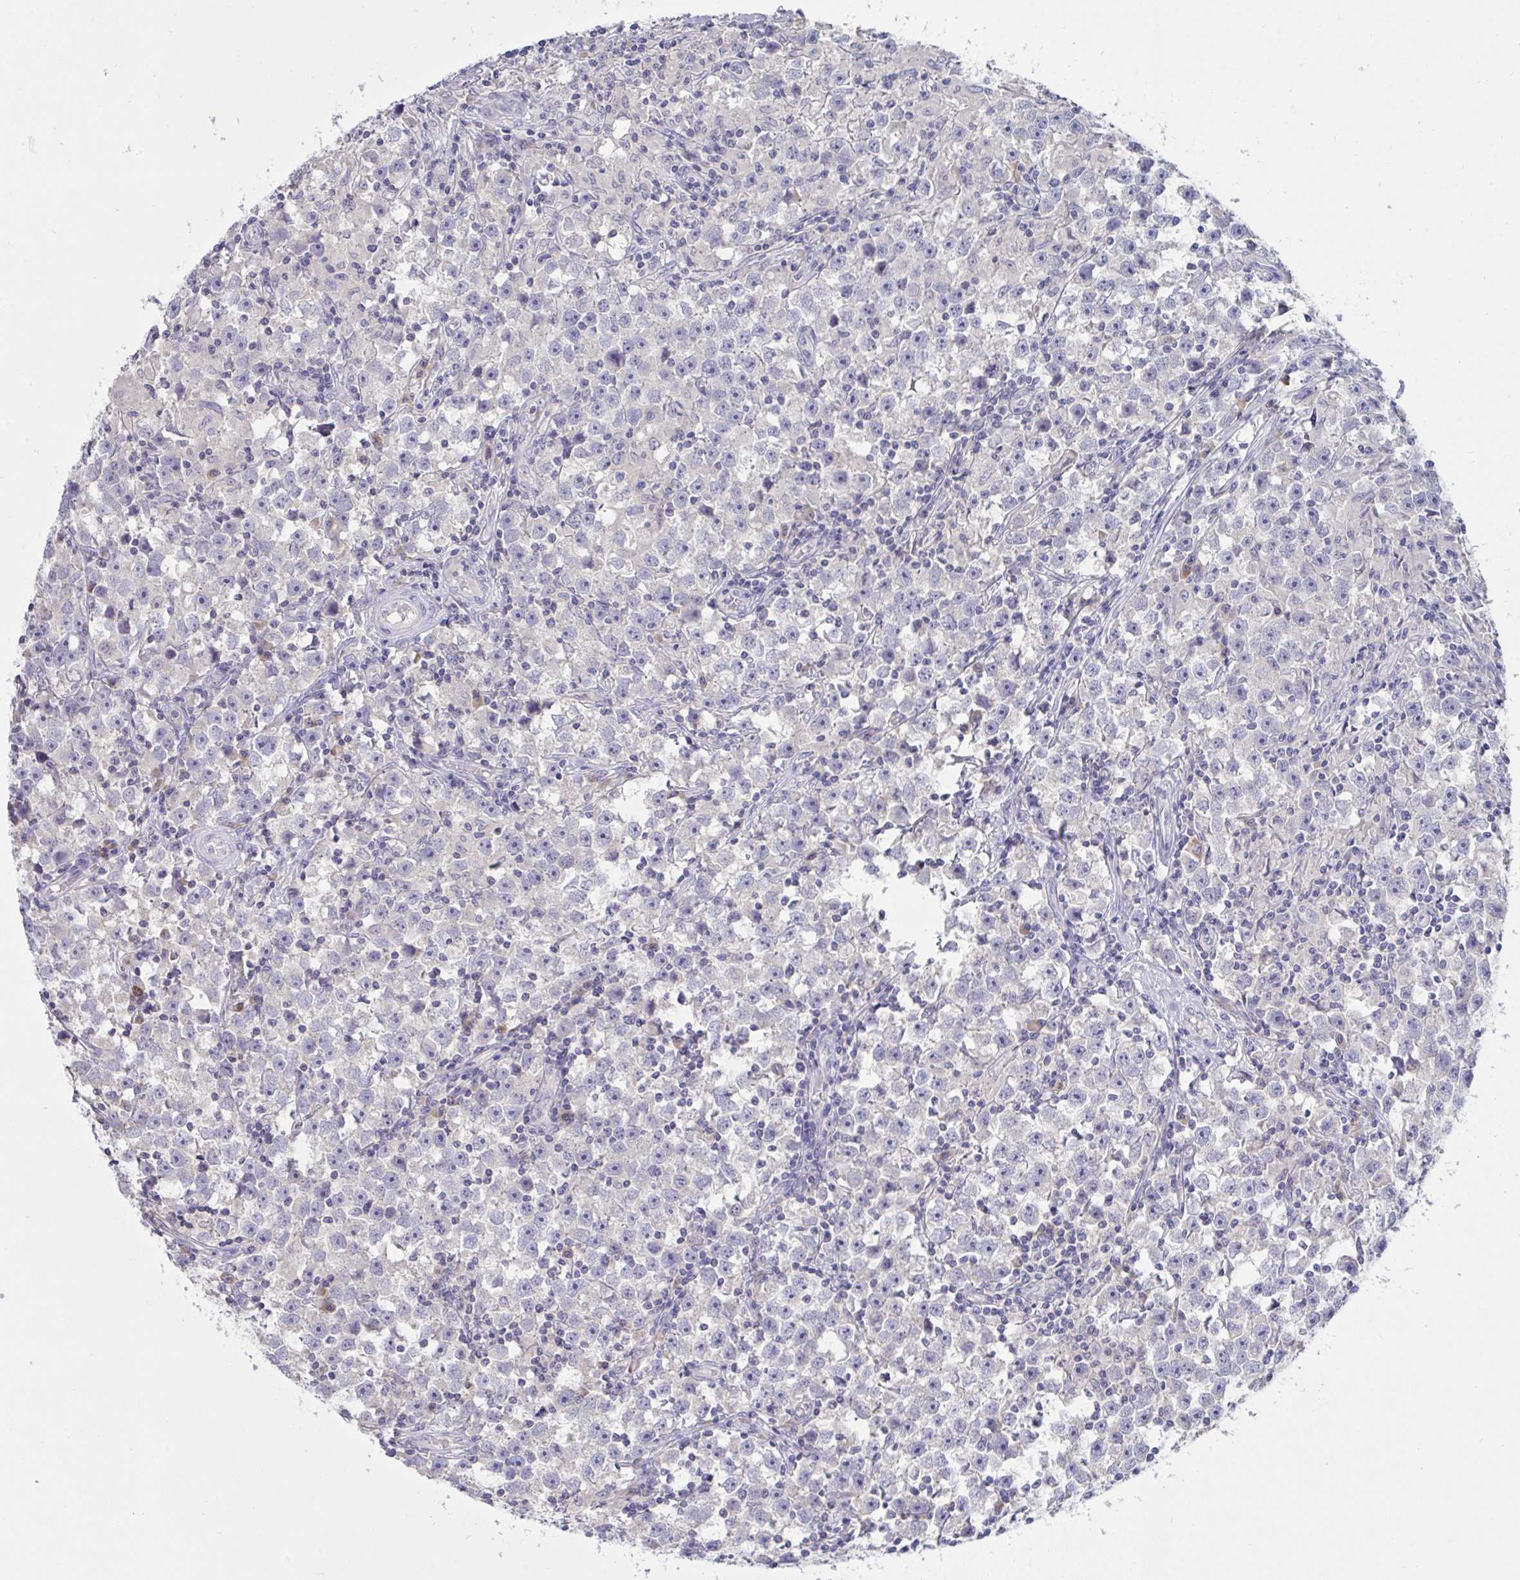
{"staining": {"intensity": "negative", "quantity": "none", "location": "none"}, "tissue": "testis cancer", "cell_type": "Tumor cells", "image_type": "cancer", "snomed": [{"axis": "morphology", "description": "Seminoma, NOS"}, {"axis": "topography", "description": "Testis"}], "caption": "This is an immunohistochemistry (IHC) photomicrograph of testis cancer (seminoma). There is no positivity in tumor cells.", "gene": "TMEM41A", "patient": {"sex": "male", "age": 33}}